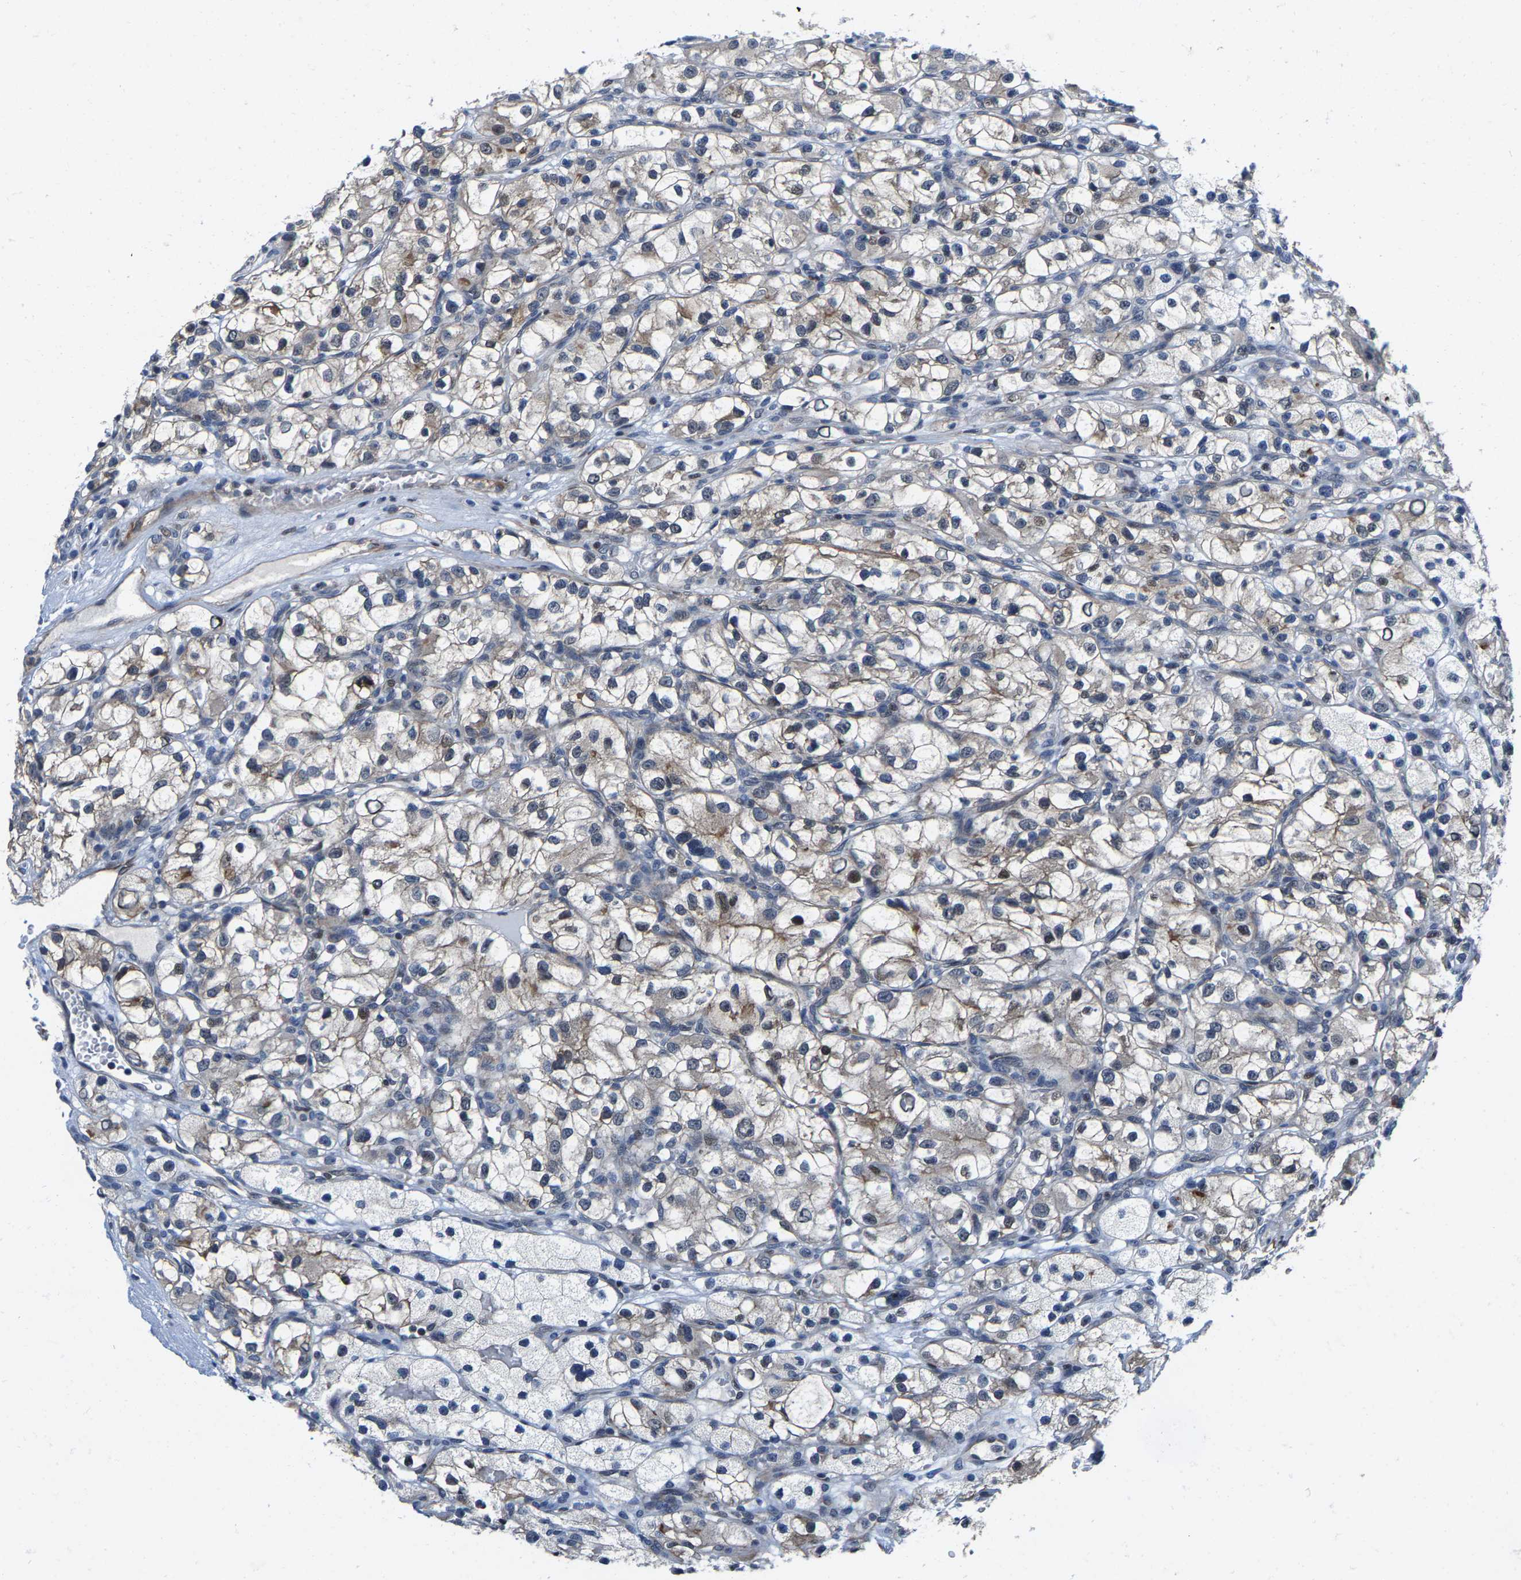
{"staining": {"intensity": "moderate", "quantity": "25%-75%", "location": "nuclear"}, "tissue": "renal cancer", "cell_type": "Tumor cells", "image_type": "cancer", "snomed": [{"axis": "morphology", "description": "Adenocarcinoma, NOS"}, {"axis": "topography", "description": "Kidney"}], "caption": "Tumor cells display medium levels of moderate nuclear expression in approximately 25%-75% of cells in human renal cancer (adenocarcinoma). Nuclei are stained in blue.", "gene": "GTPBP10", "patient": {"sex": "female", "age": 57}}